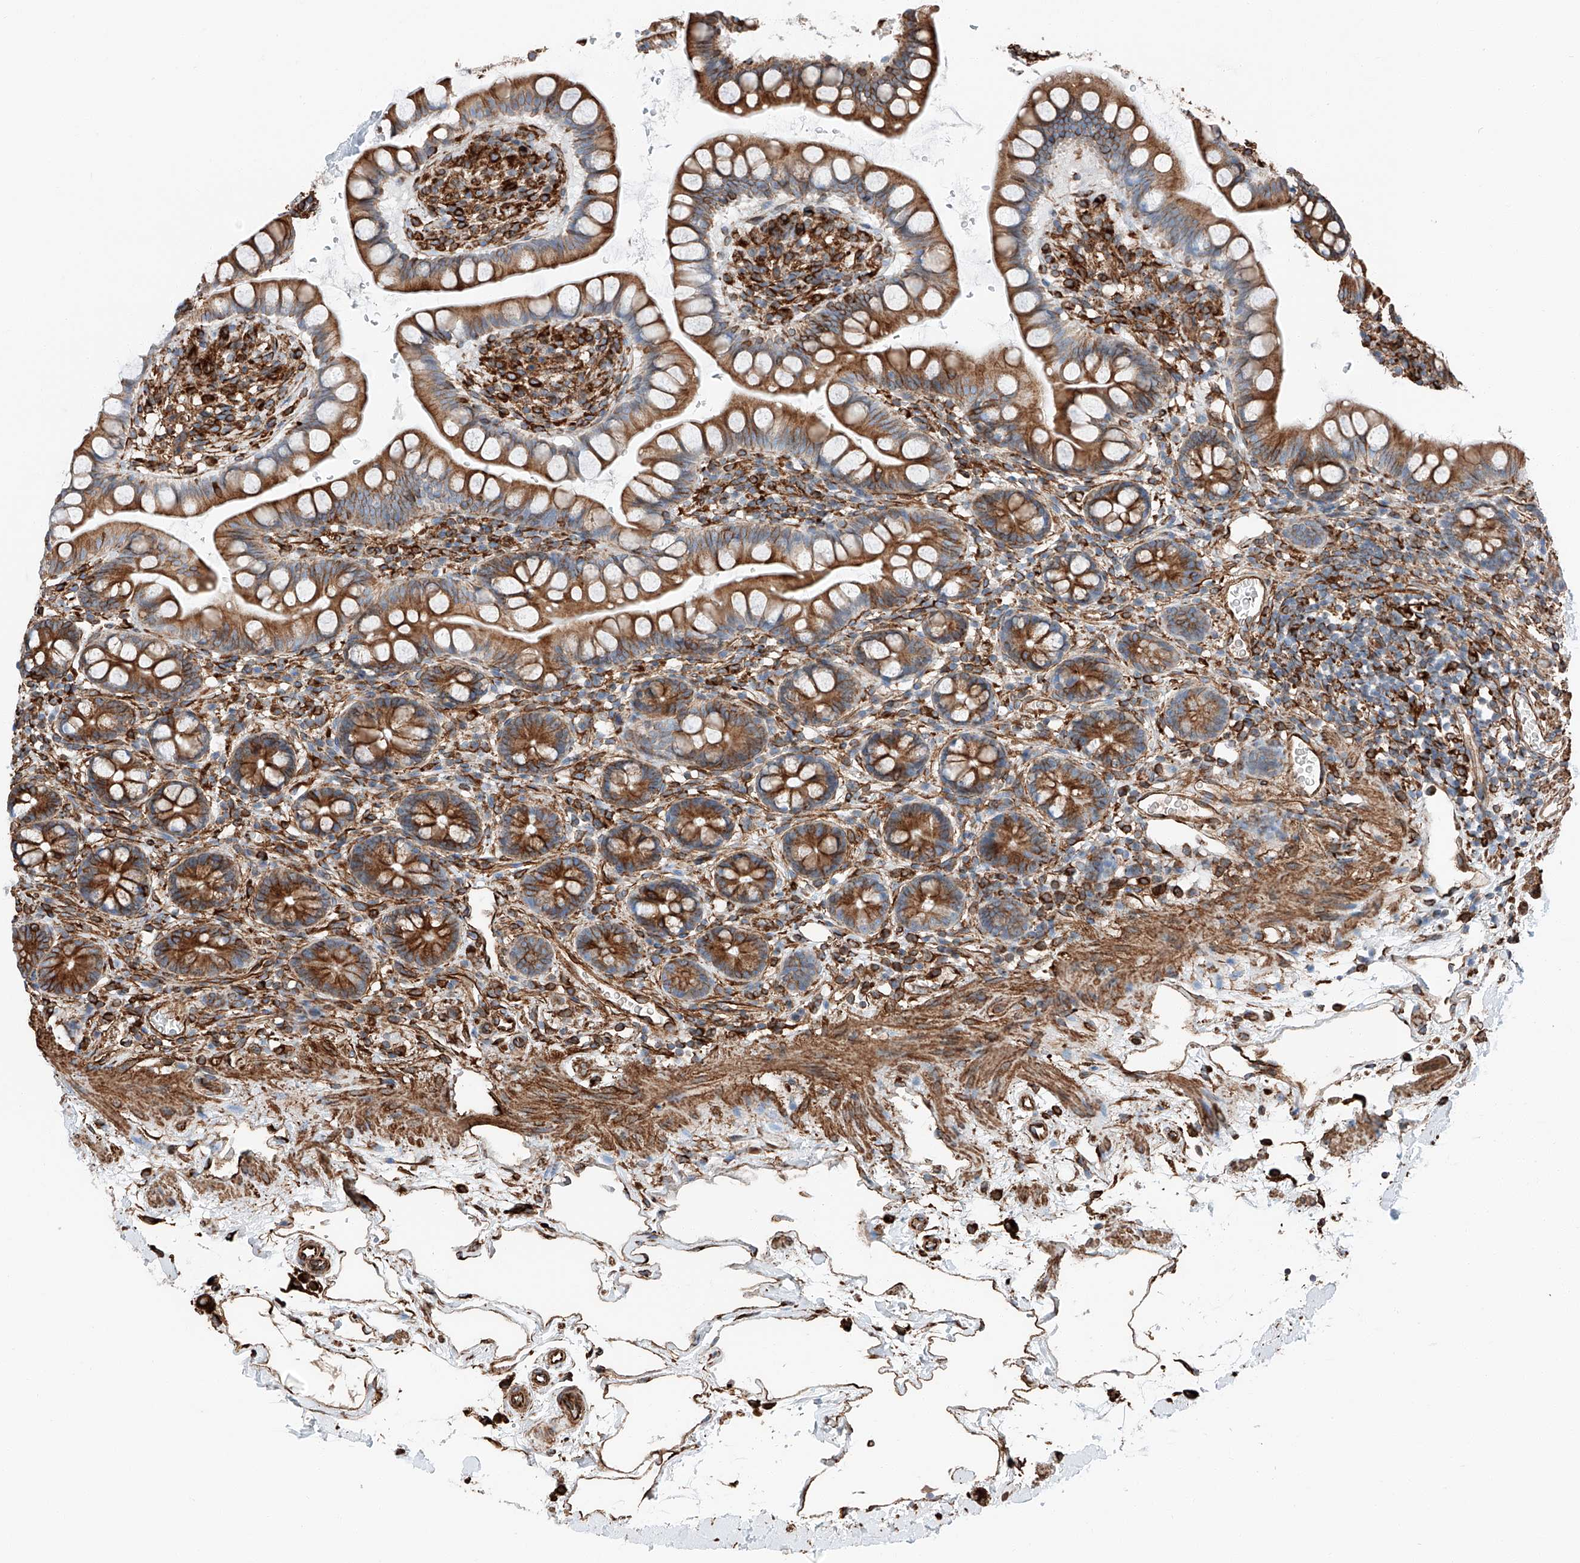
{"staining": {"intensity": "moderate", "quantity": "25%-75%", "location": "cytoplasmic/membranous"}, "tissue": "small intestine", "cell_type": "Glandular cells", "image_type": "normal", "snomed": [{"axis": "morphology", "description": "Normal tissue, NOS"}, {"axis": "topography", "description": "Small intestine"}], "caption": "Immunohistochemistry (IHC) (DAB) staining of normal small intestine reveals moderate cytoplasmic/membranous protein positivity in approximately 25%-75% of glandular cells.", "gene": "ZNF804A", "patient": {"sex": "female", "age": 84}}